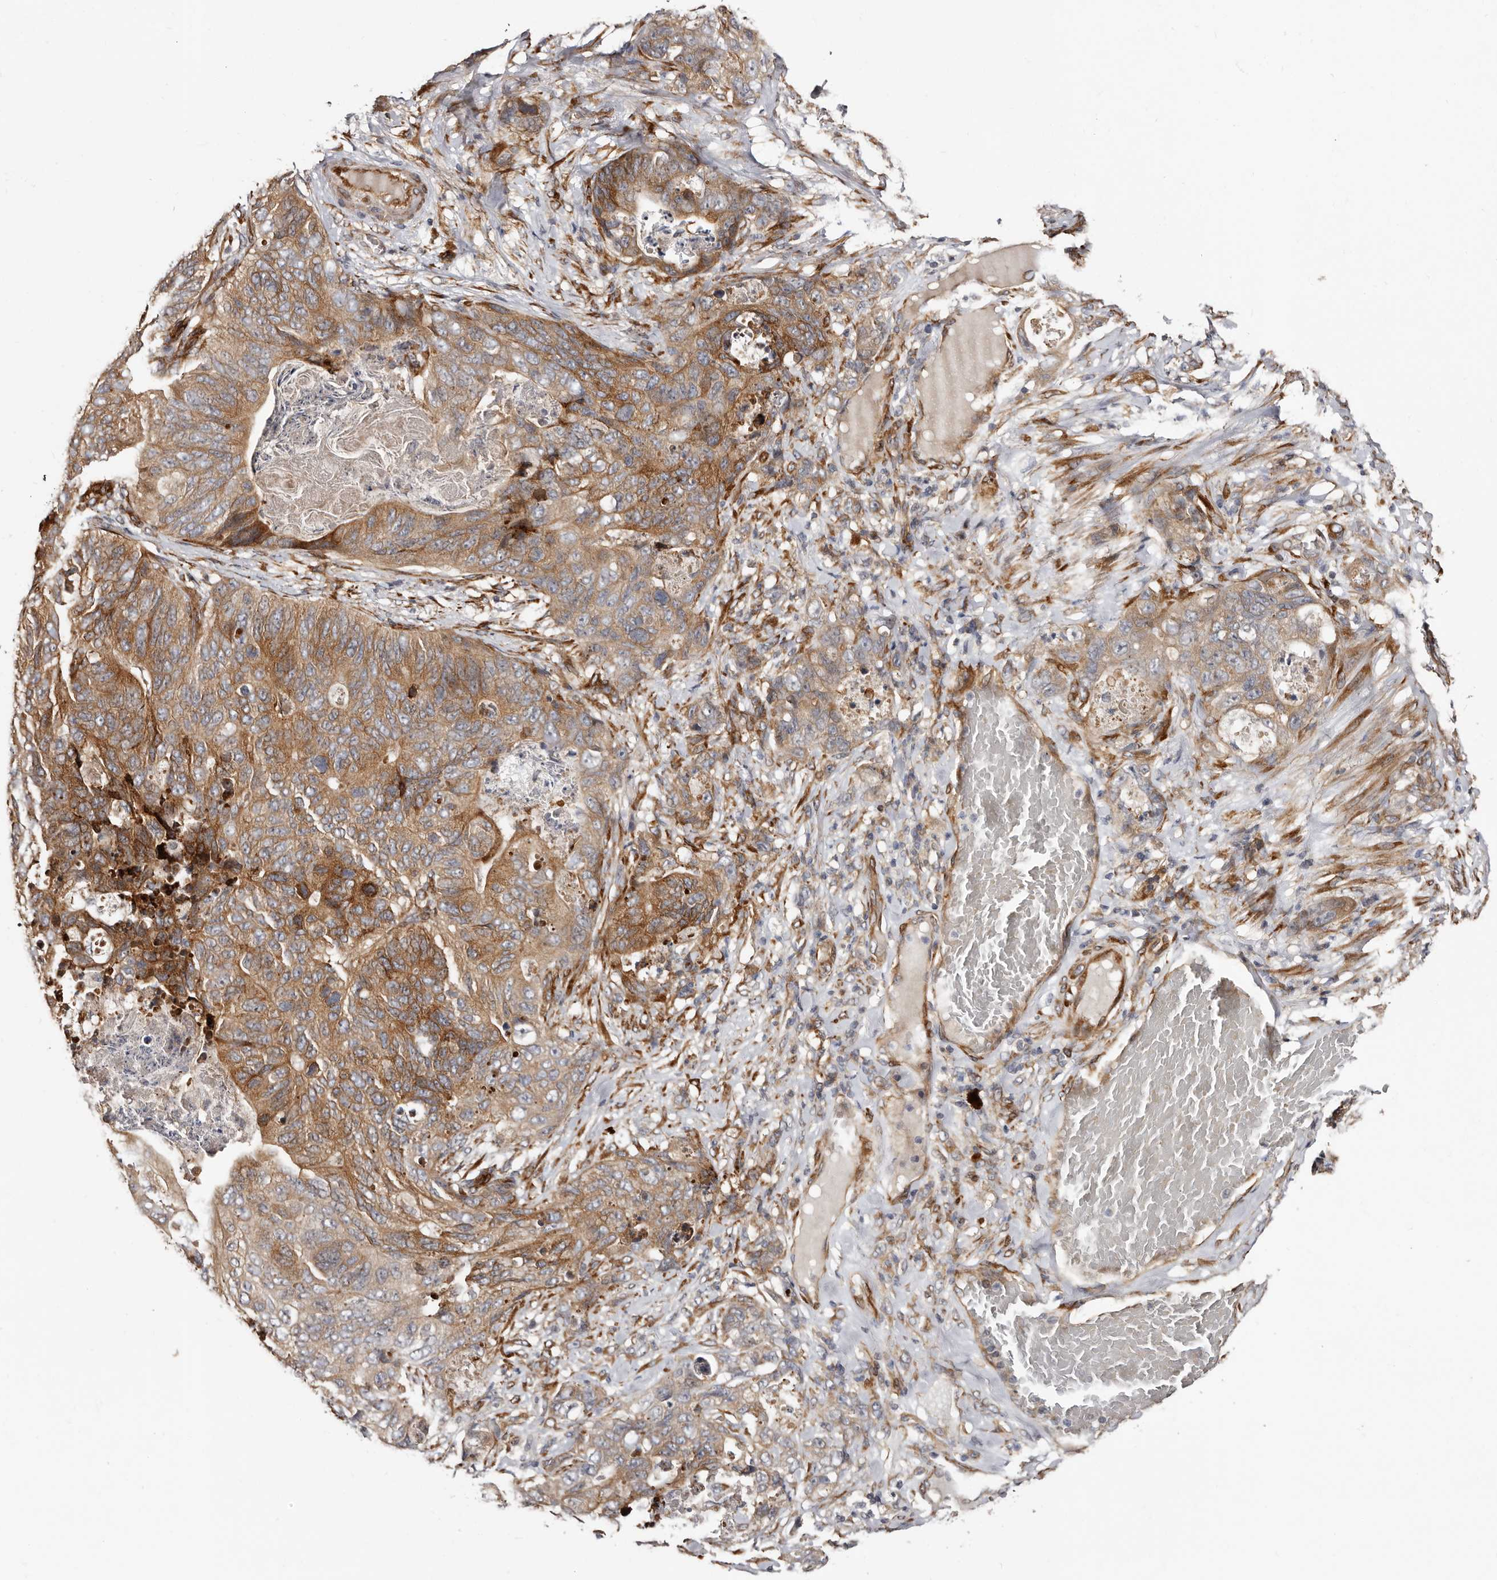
{"staining": {"intensity": "moderate", "quantity": ">75%", "location": "cytoplasmic/membranous"}, "tissue": "stomach cancer", "cell_type": "Tumor cells", "image_type": "cancer", "snomed": [{"axis": "morphology", "description": "Normal tissue, NOS"}, {"axis": "morphology", "description": "Adenocarcinoma, NOS"}, {"axis": "topography", "description": "Stomach"}], "caption": "Immunohistochemical staining of human stomach cancer (adenocarcinoma) exhibits medium levels of moderate cytoplasmic/membranous staining in about >75% of tumor cells.", "gene": "TBC1D22B", "patient": {"sex": "female", "age": 89}}